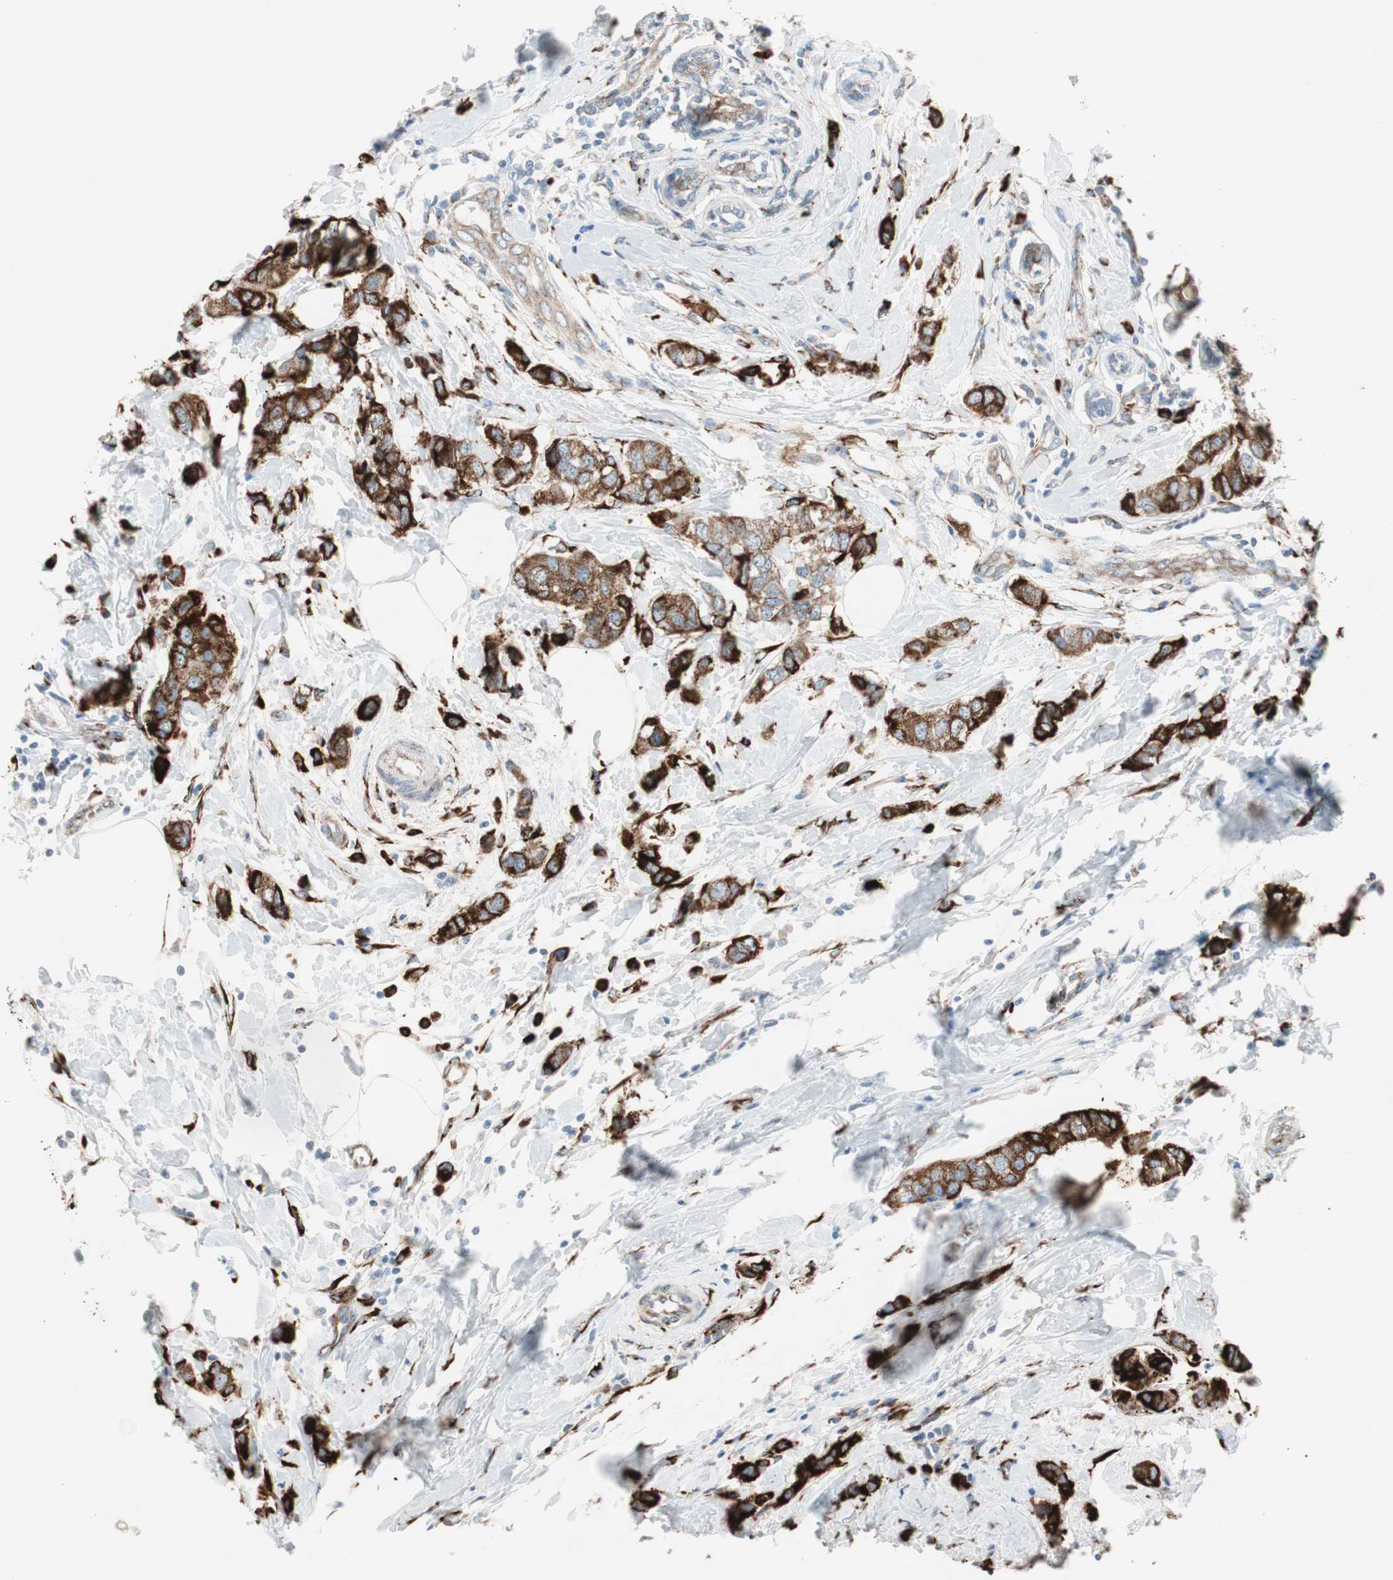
{"staining": {"intensity": "strong", "quantity": ">75%", "location": "cytoplasmic/membranous"}, "tissue": "breast cancer", "cell_type": "Tumor cells", "image_type": "cancer", "snomed": [{"axis": "morphology", "description": "Duct carcinoma"}, {"axis": "topography", "description": "Breast"}], "caption": "The image displays a brown stain indicating the presence of a protein in the cytoplasmic/membranous of tumor cells in breast cancer.", "gene": "P4HTM", "patient": {"sex": "female", "age": 50}}